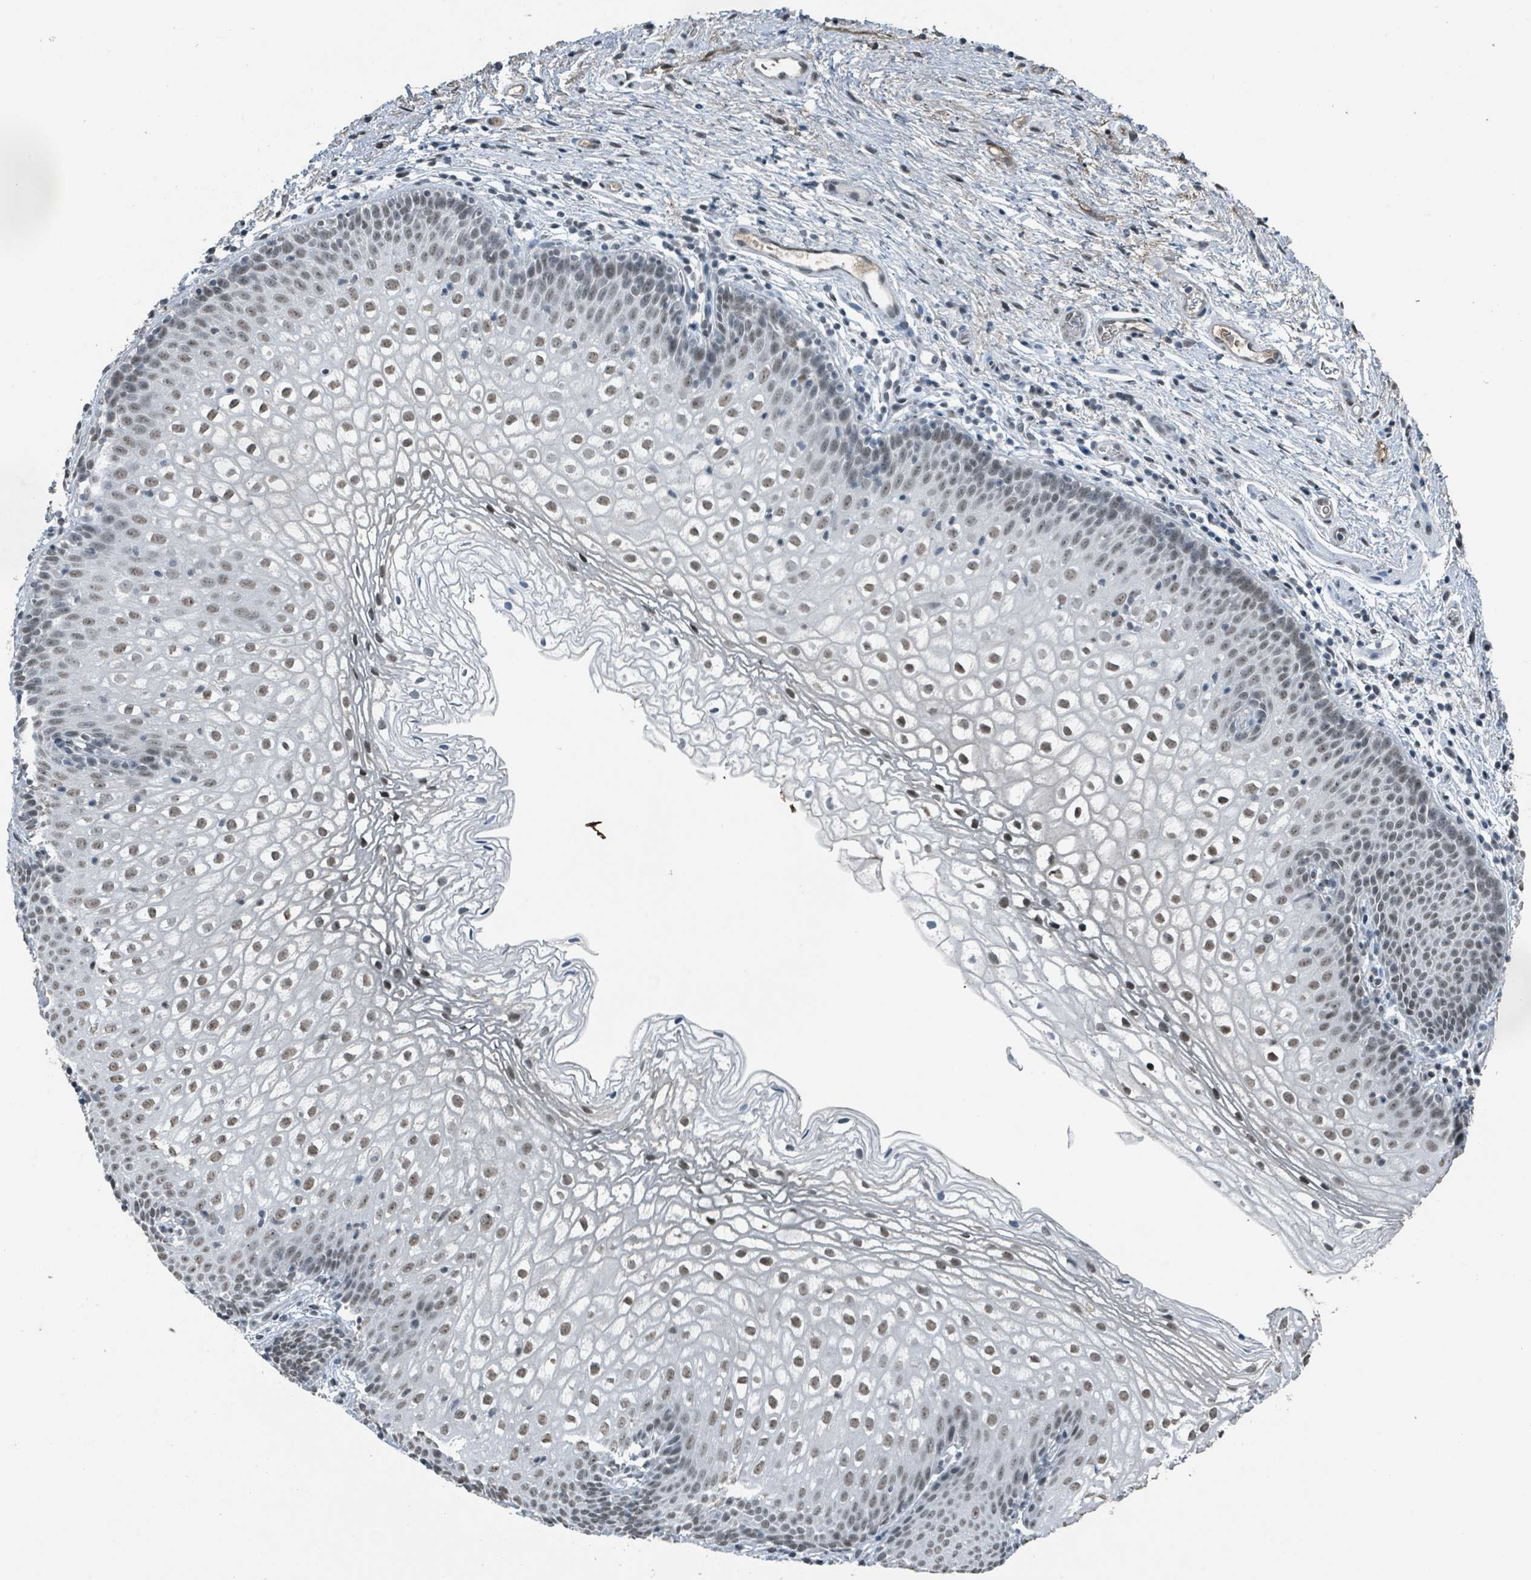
{"staining": {"intensity": "moderate", "quantity": "25%-75%", "location": "nuclear"}, "tissue": "vagina", "cell_type": "Squamous epithelial cells", "image_type": "normal", "snomed": [{"axis": "morphology", "description": "Normal tissue, NOS"}, {"axis": "topography", "description": "Vagina"}], "caption": "The photomicrograph shows immunohistochemical staining of normal vagina. There is moderate nuclear positivity is appreciated in approximately 25%-75% of squamous epithelial cells.", "gene": "PHIP", "patient": {"sex": "female", "age": 47}}